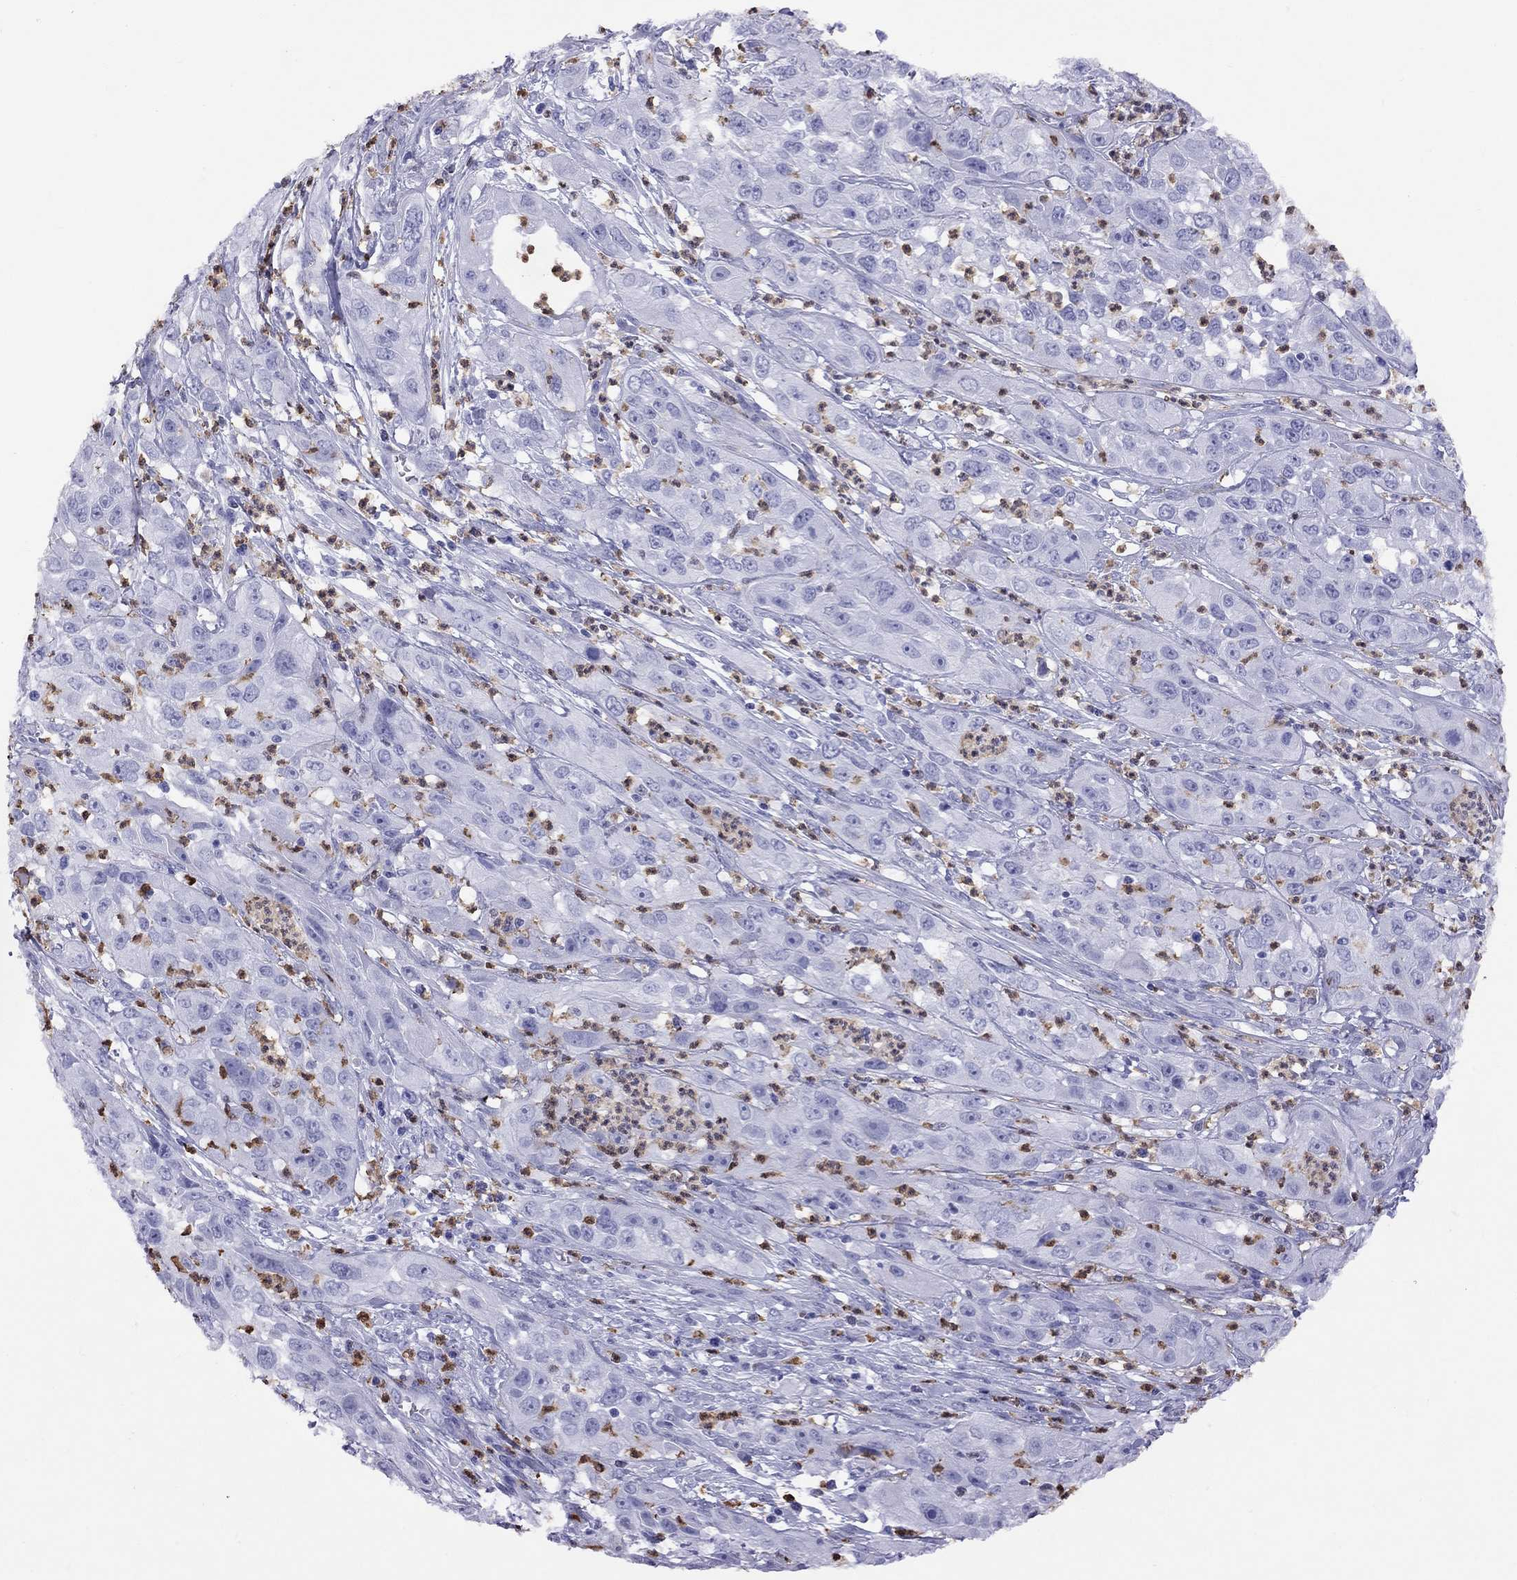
{"staining": {"intensity": "negative", "quantity": "none", "location": "none"}, "tissue": "cervical cancer", "cell_type": "Tumor cells", "image_type": "cancer", "snomed": [{"axis": "morphology", "description": "Squamous cell carcinoma, NOS"}, {"axis": "topography", "description": "Cervix"}], "caption": "DAB immunohistochemical staining of cervical cancer demonstrates no significant positivity in tumor cells.", "gene": "SLAMF1", "patient": {"sex": "female", "age": 32}}